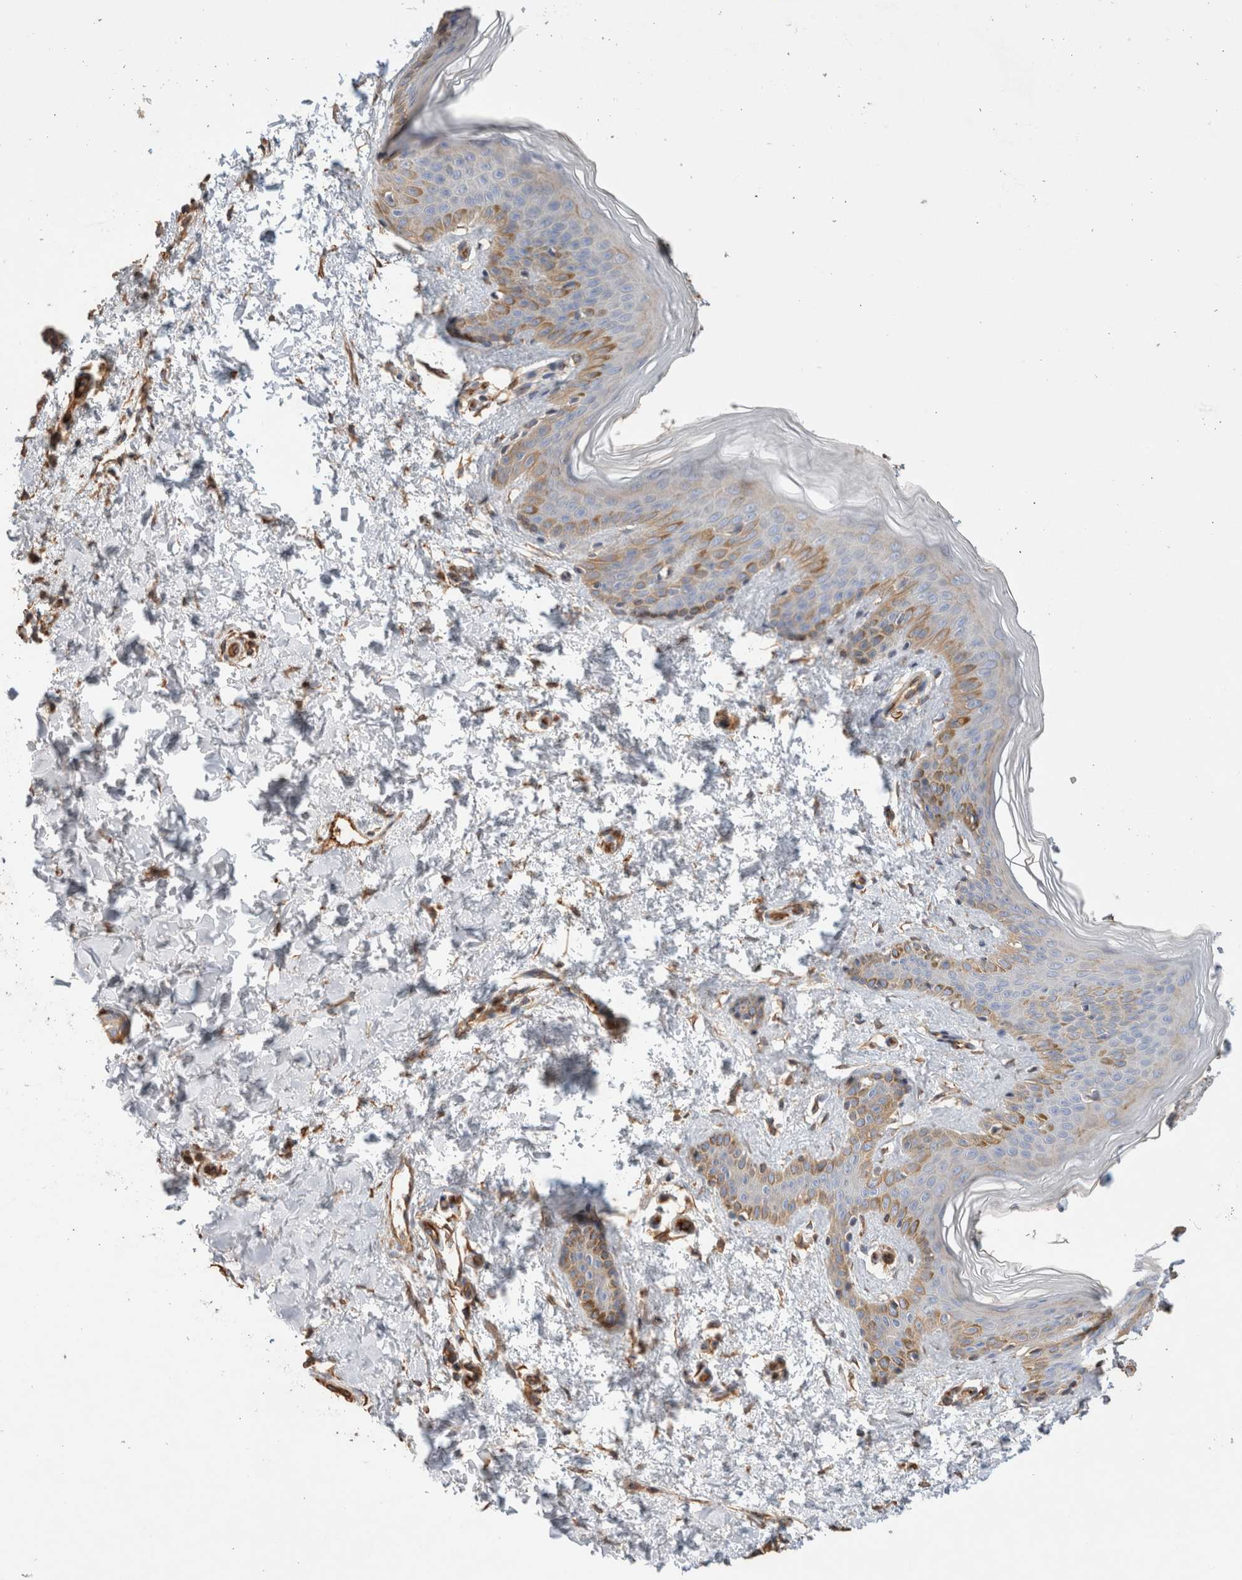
{"staining": {"intensity": "moderate", "quantity": ">75%", "location": "cytoplasmic/membranous"}, "tissue": "skin", "cell_type": "Fibroblasts", "image_type": "normal", "snomed": [{"axis": "morphology", "description": "Normal tissue, NOS"}, {"axis": "morphology", "description": "Neoplasm, benign, NOS"}, {"axis": "topography", "description": "Skin"}, {"axis": "topography", "description": "Soft tissue"}], "caption": "Fibroblasts demonstrate medium levels of moderate cytoplasmic/membranous expression in approximately >75% of cells in benign human skin.", "gene": "PROS1", "patient": {"sex": "male", "age": 26}}